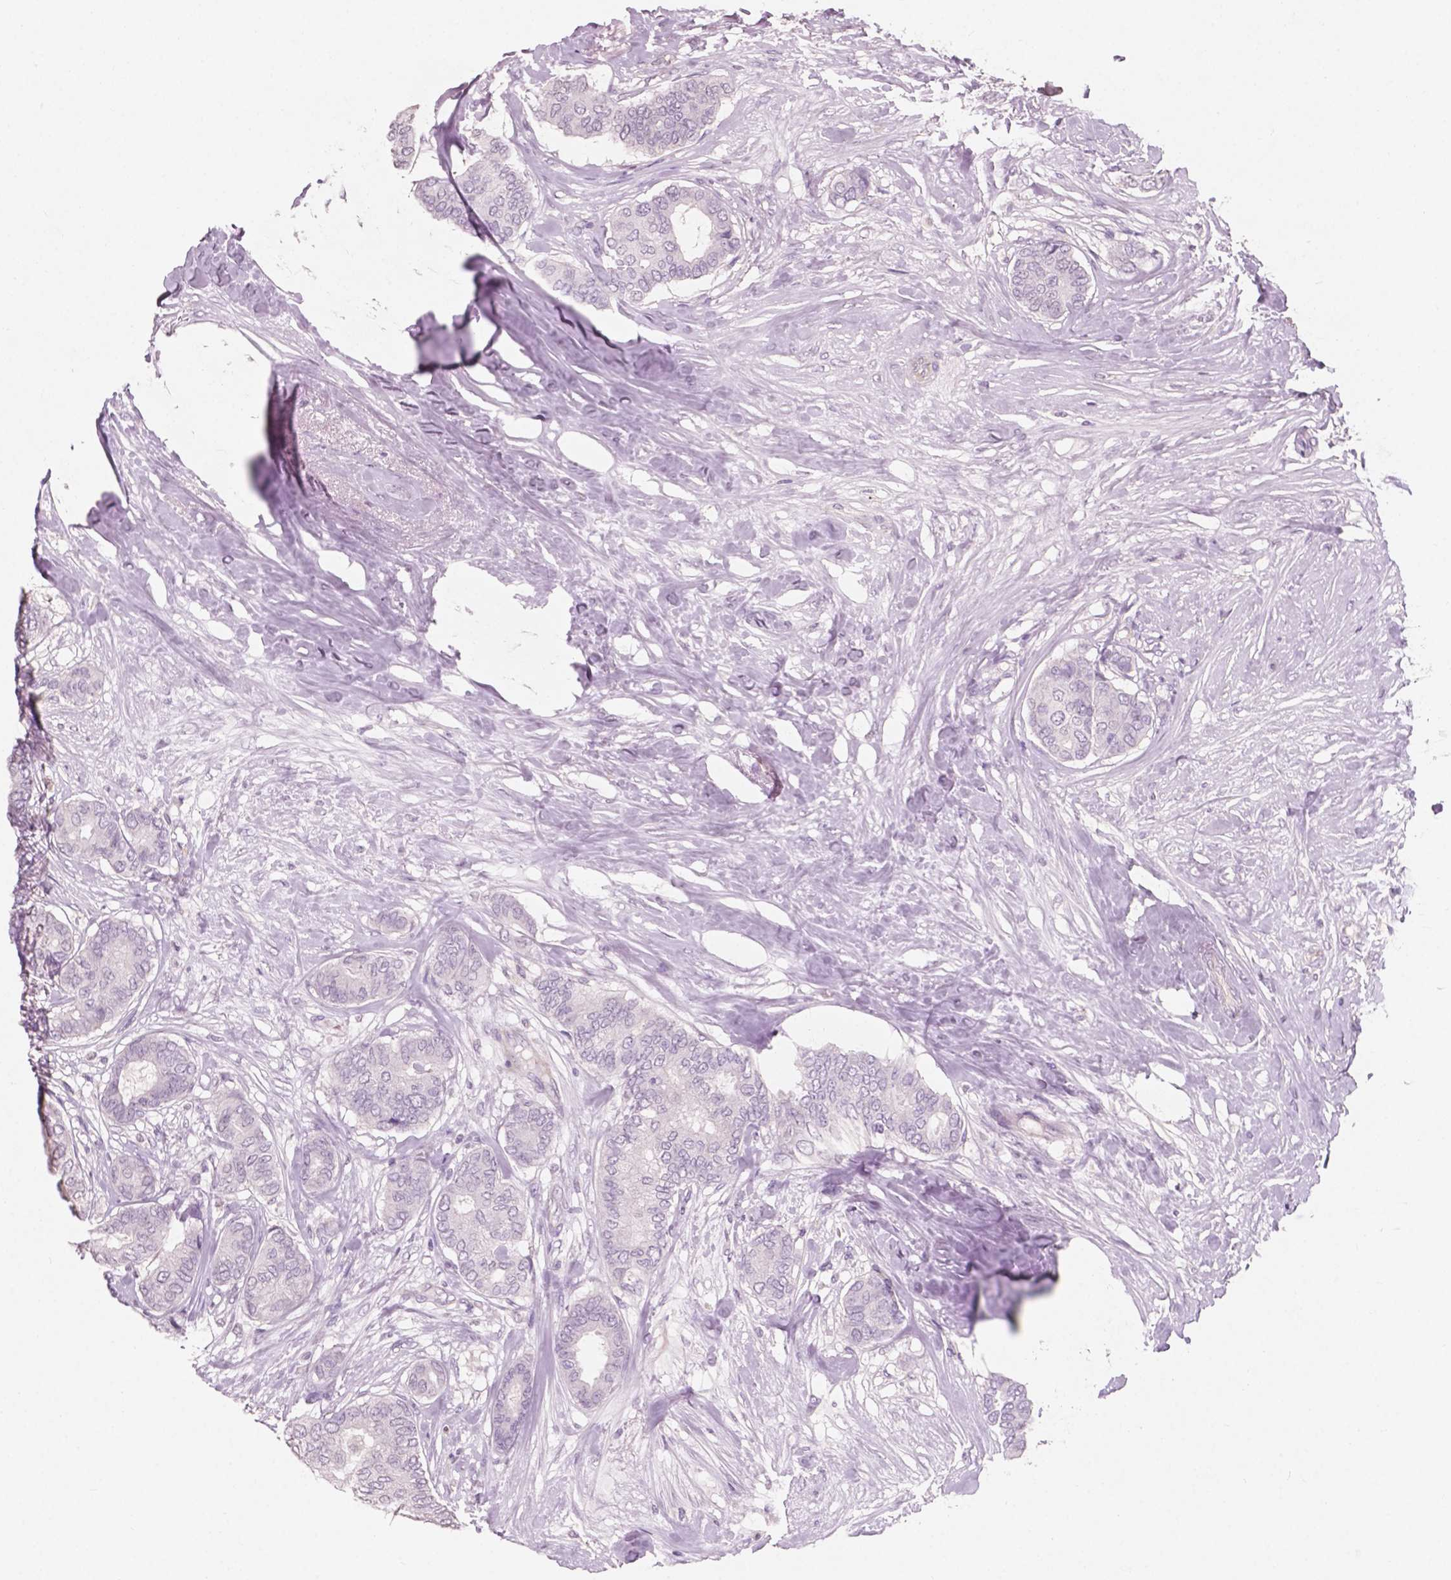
{"staining": {"intensity": "negative", "quantity": "none", "location": "none"}, "tissue": "breast cancer", "cell_type": "Tumor cells", "image_type": "cancer", "snomed": [{"axis": "morphology", "description": "Duct carcinoma"}, {"axis": "topography", "description": "Breast"}], "caption": "The histopathology image exhibits no significant expression in tumor cells of breast cancer. Brightfield microscopy of IHC stained with DAB (brown) and hematoxylin (blue), captured at high magnification.", "gene": "AWAT1", "patient": {"sex": "female", "age": 75}}